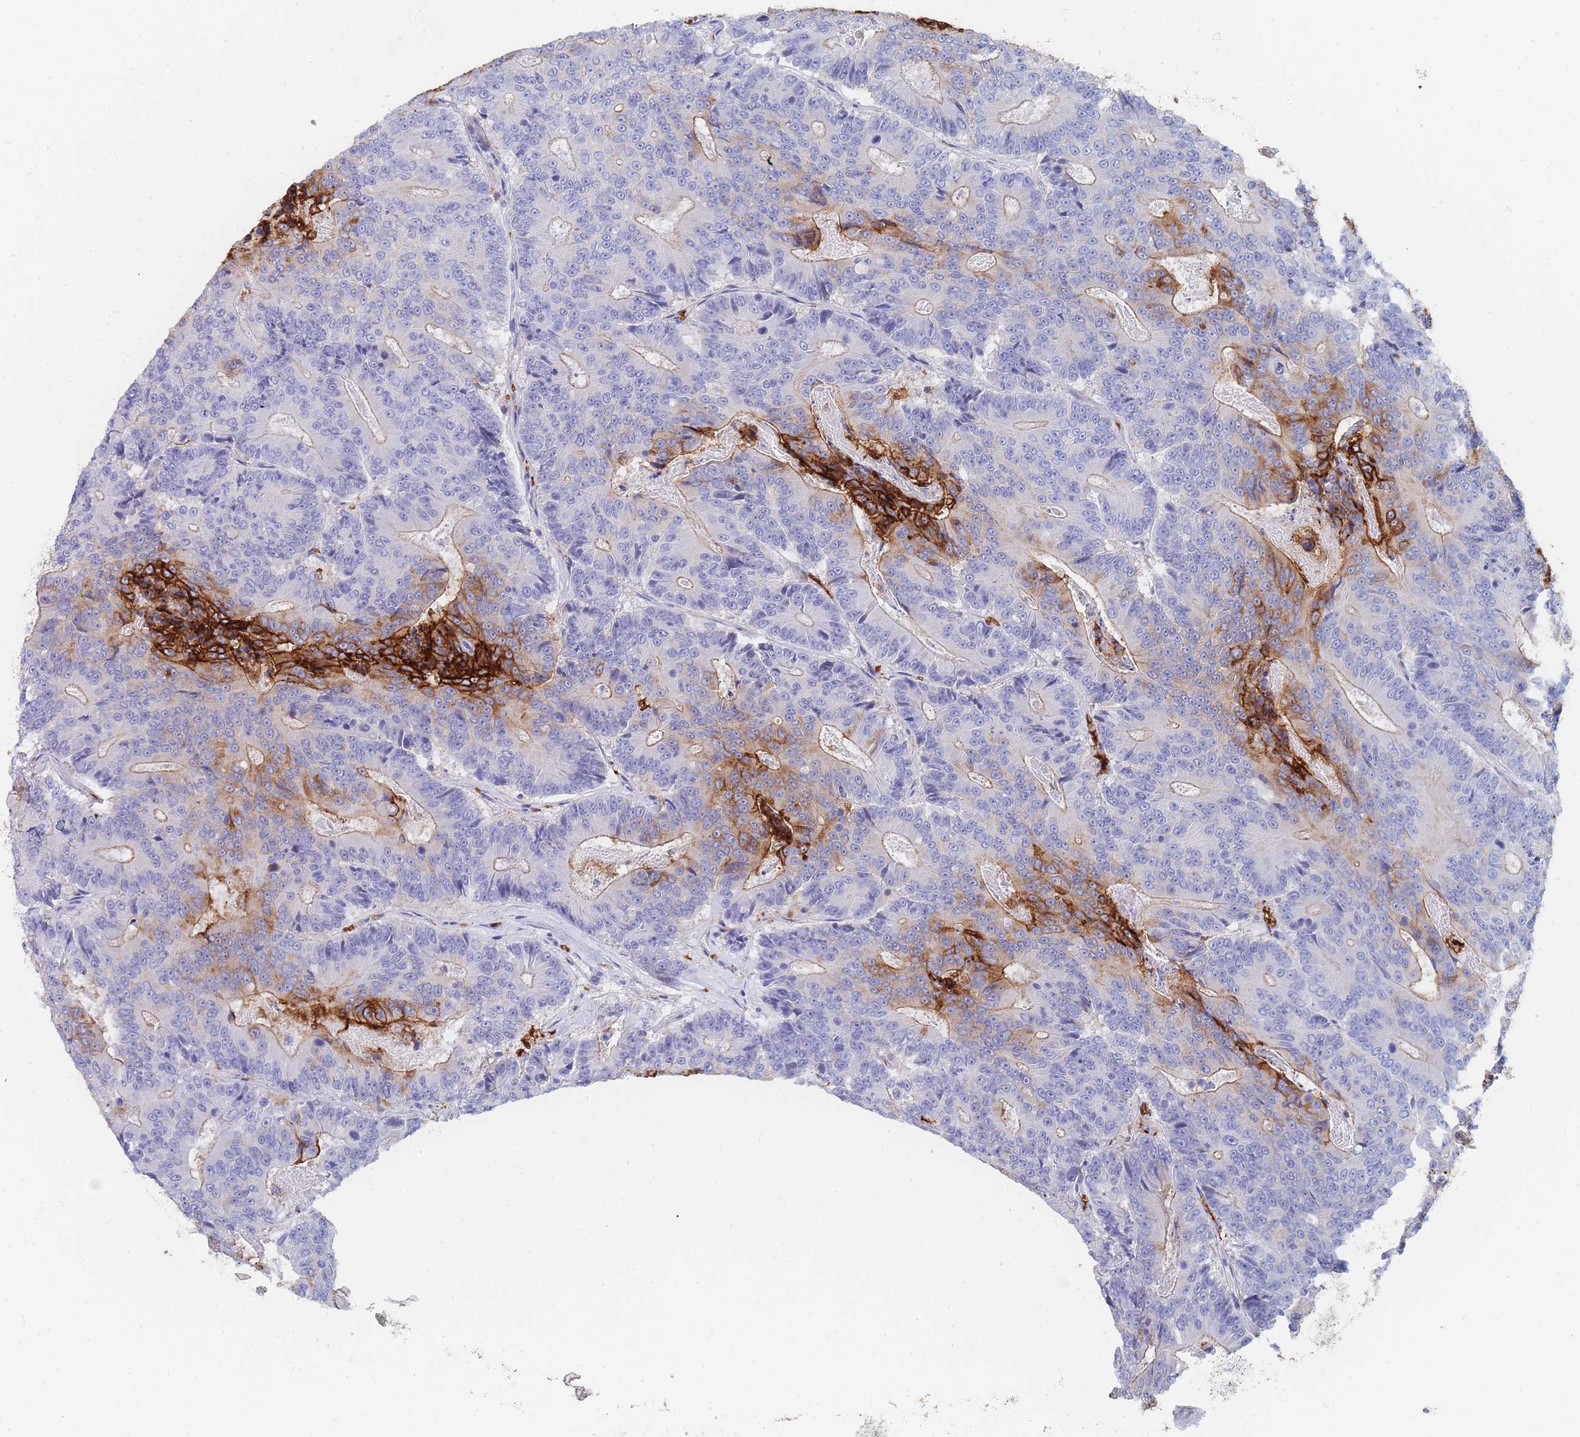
{"staining": {"intensity": "strong", "quantity": "<25%", "location": "cytoplasmic/membranous"}, "tissue": "colorectal cancer", "cell_type": "Tumor cells", "image_type": "cancer", "snomed": [{"axis": "morphology", "description": "Adenocarcinoma, NOS"}, {"axis": "topography", "description": "Colon"}], "caption": "This is an image of IHC staining of colorectal cancer (adenocarcinoma), which shows strong staining in the cytoplasmic/membranous of tumor cells.", "gene": "SLC2A1", "patient": {"sex": "male", "age": 83}}